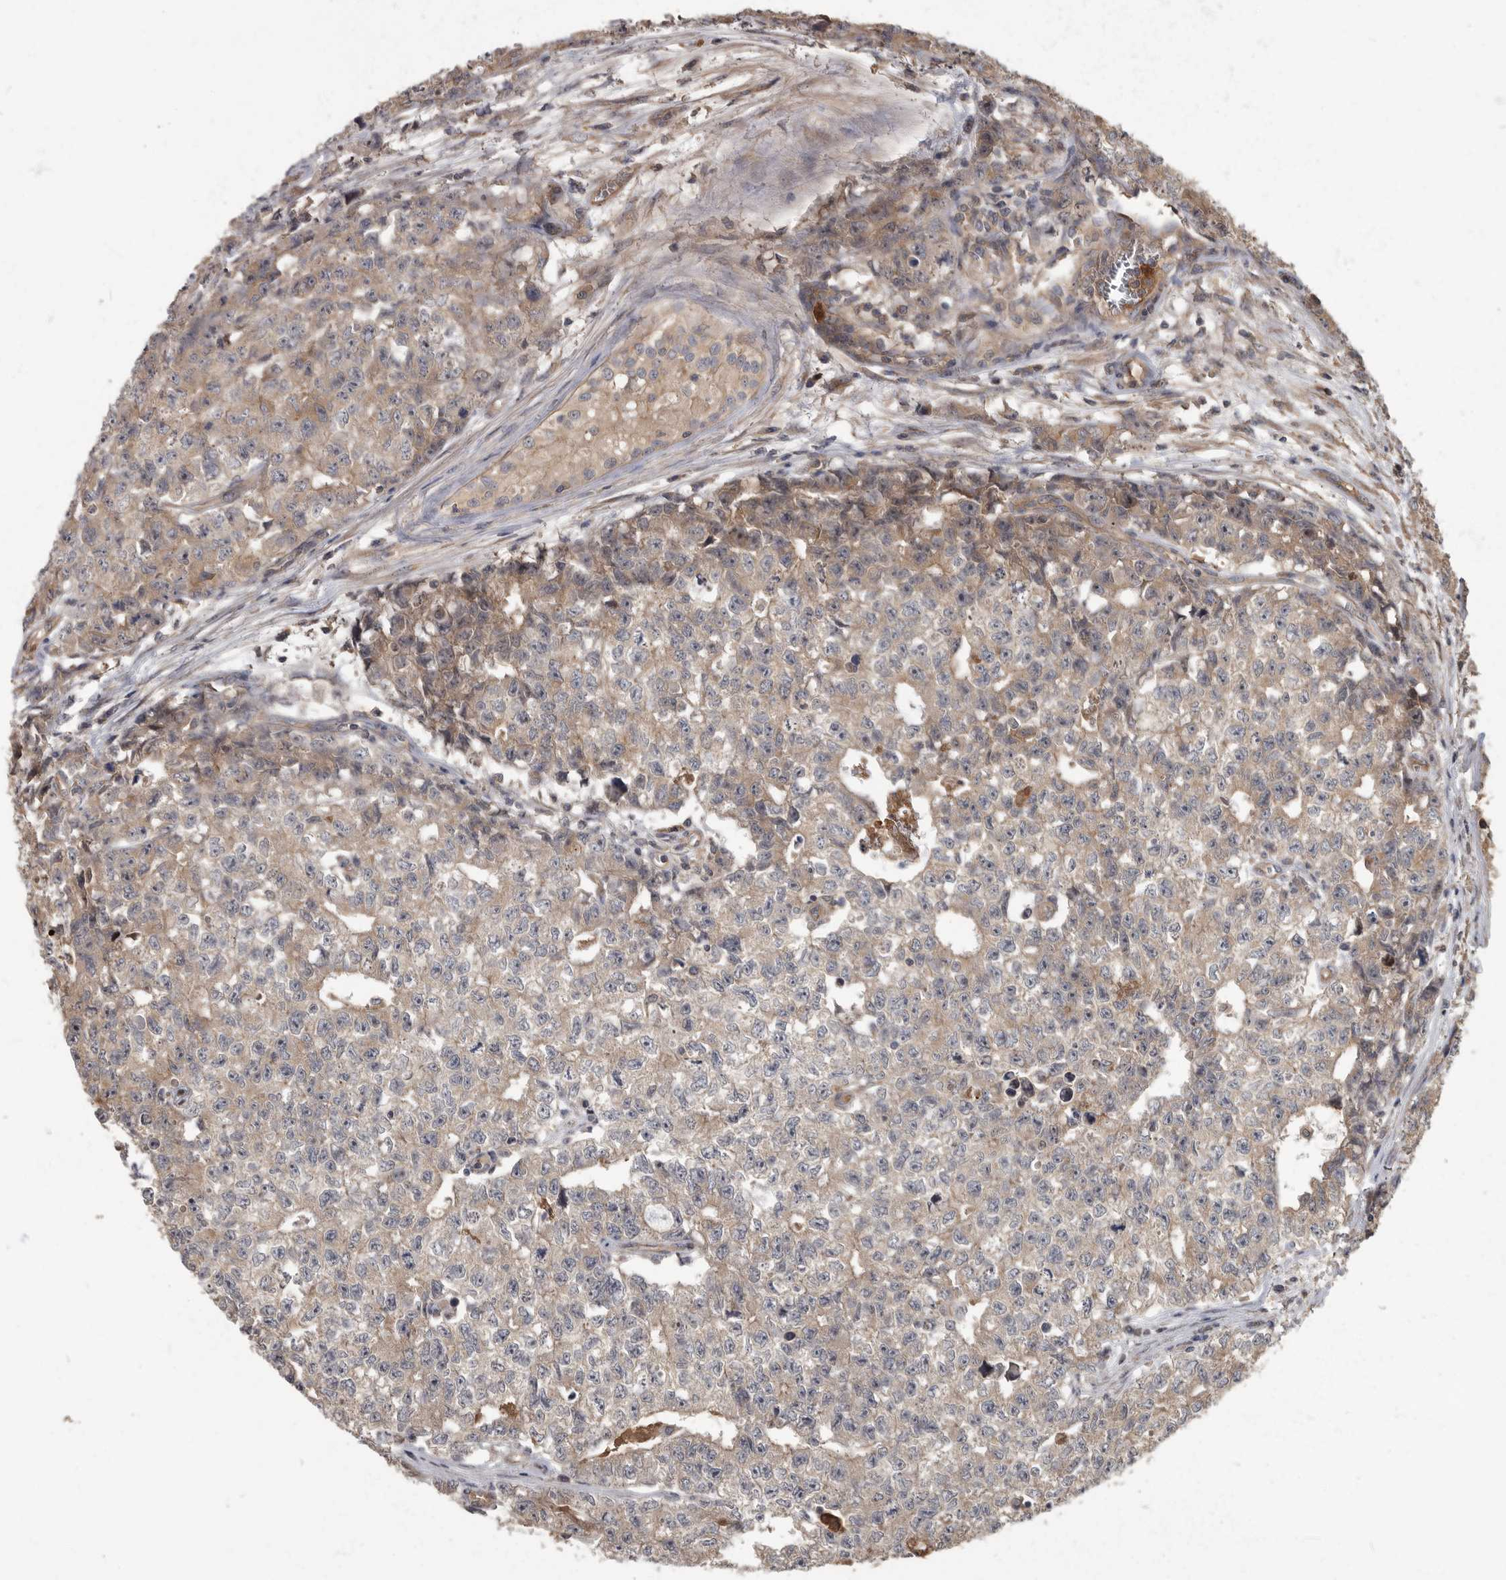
{"staining": {"intensity": "weak", "quantity": ">75%", "location": "cytoplasmic/membranous"}, "tissue": "testis cancer", "cell_type": "Tumor cells", "image_type": "cancer", "snomed": [{"axis": "morphology", "description": "Carcinoma, Embryonal, NOS"}, {"axis": "topography", "description": "Testis"}], "caption": "Approximately >75% of tumor cells in human testis cancer show weak cytoplasmic/membranous protein expression as visualized by brown immunohistochemical staining.", "gene": "DAAM1", "patient": {"sex": "male", "age": 28}}